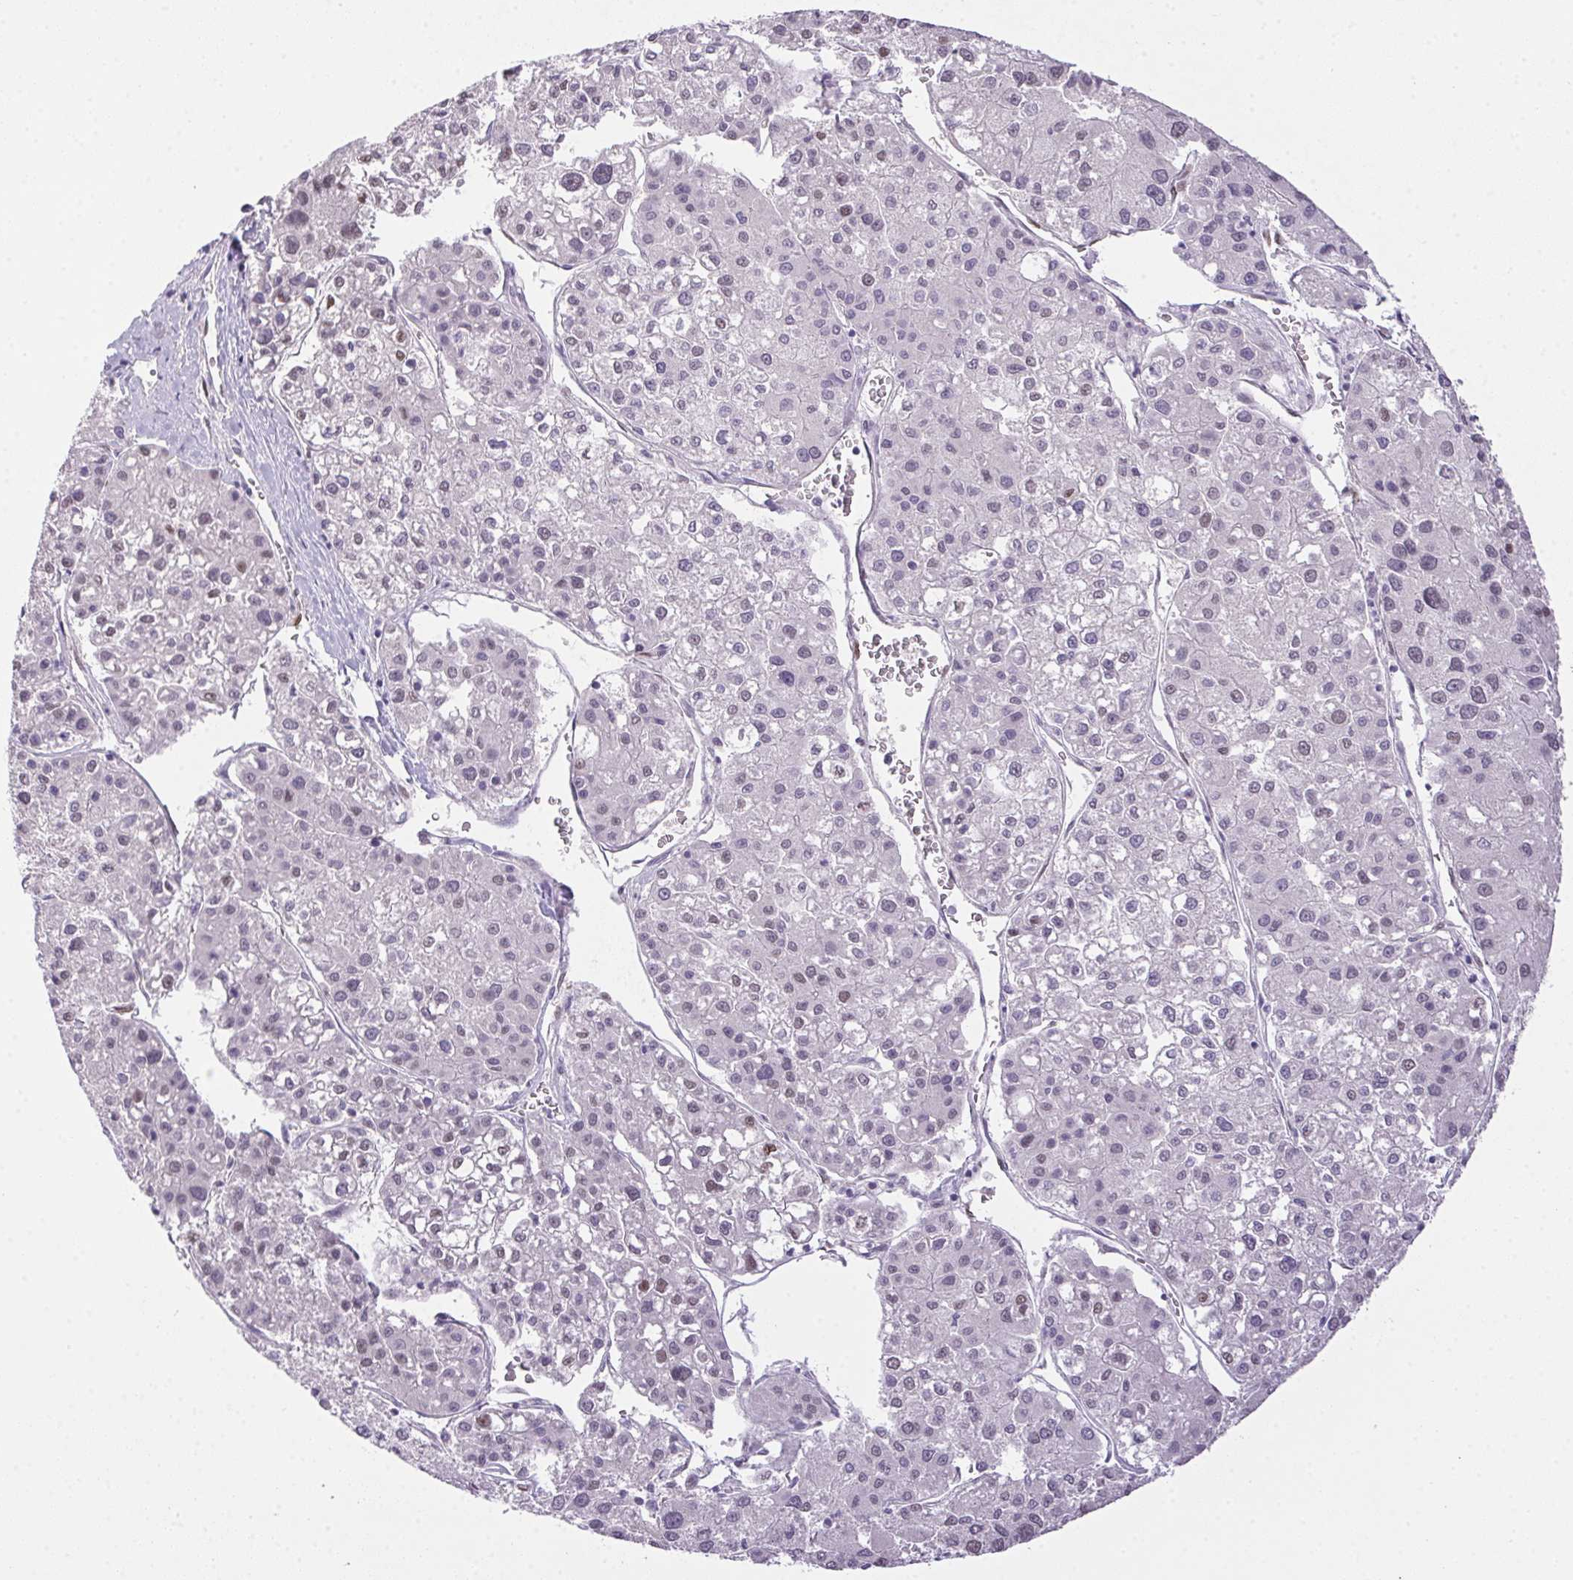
{"staining": {"intensity": "negative", "quantity": "none", "location": "none"}, "tissue": "liver cancer", "cell_type": "Tumor cells", "image_type": "cancer", "snomed": [{"axis": "morphology", "description": "Carcinoma, Hepatocellular, NOS"}, {"axis": "topography", "description": "Liver"}], "caption": "Tumor cells are negative for protein expression in human liver cancer.", "gene": "SP9", "patient": {"sex": "male", "age": 73}}